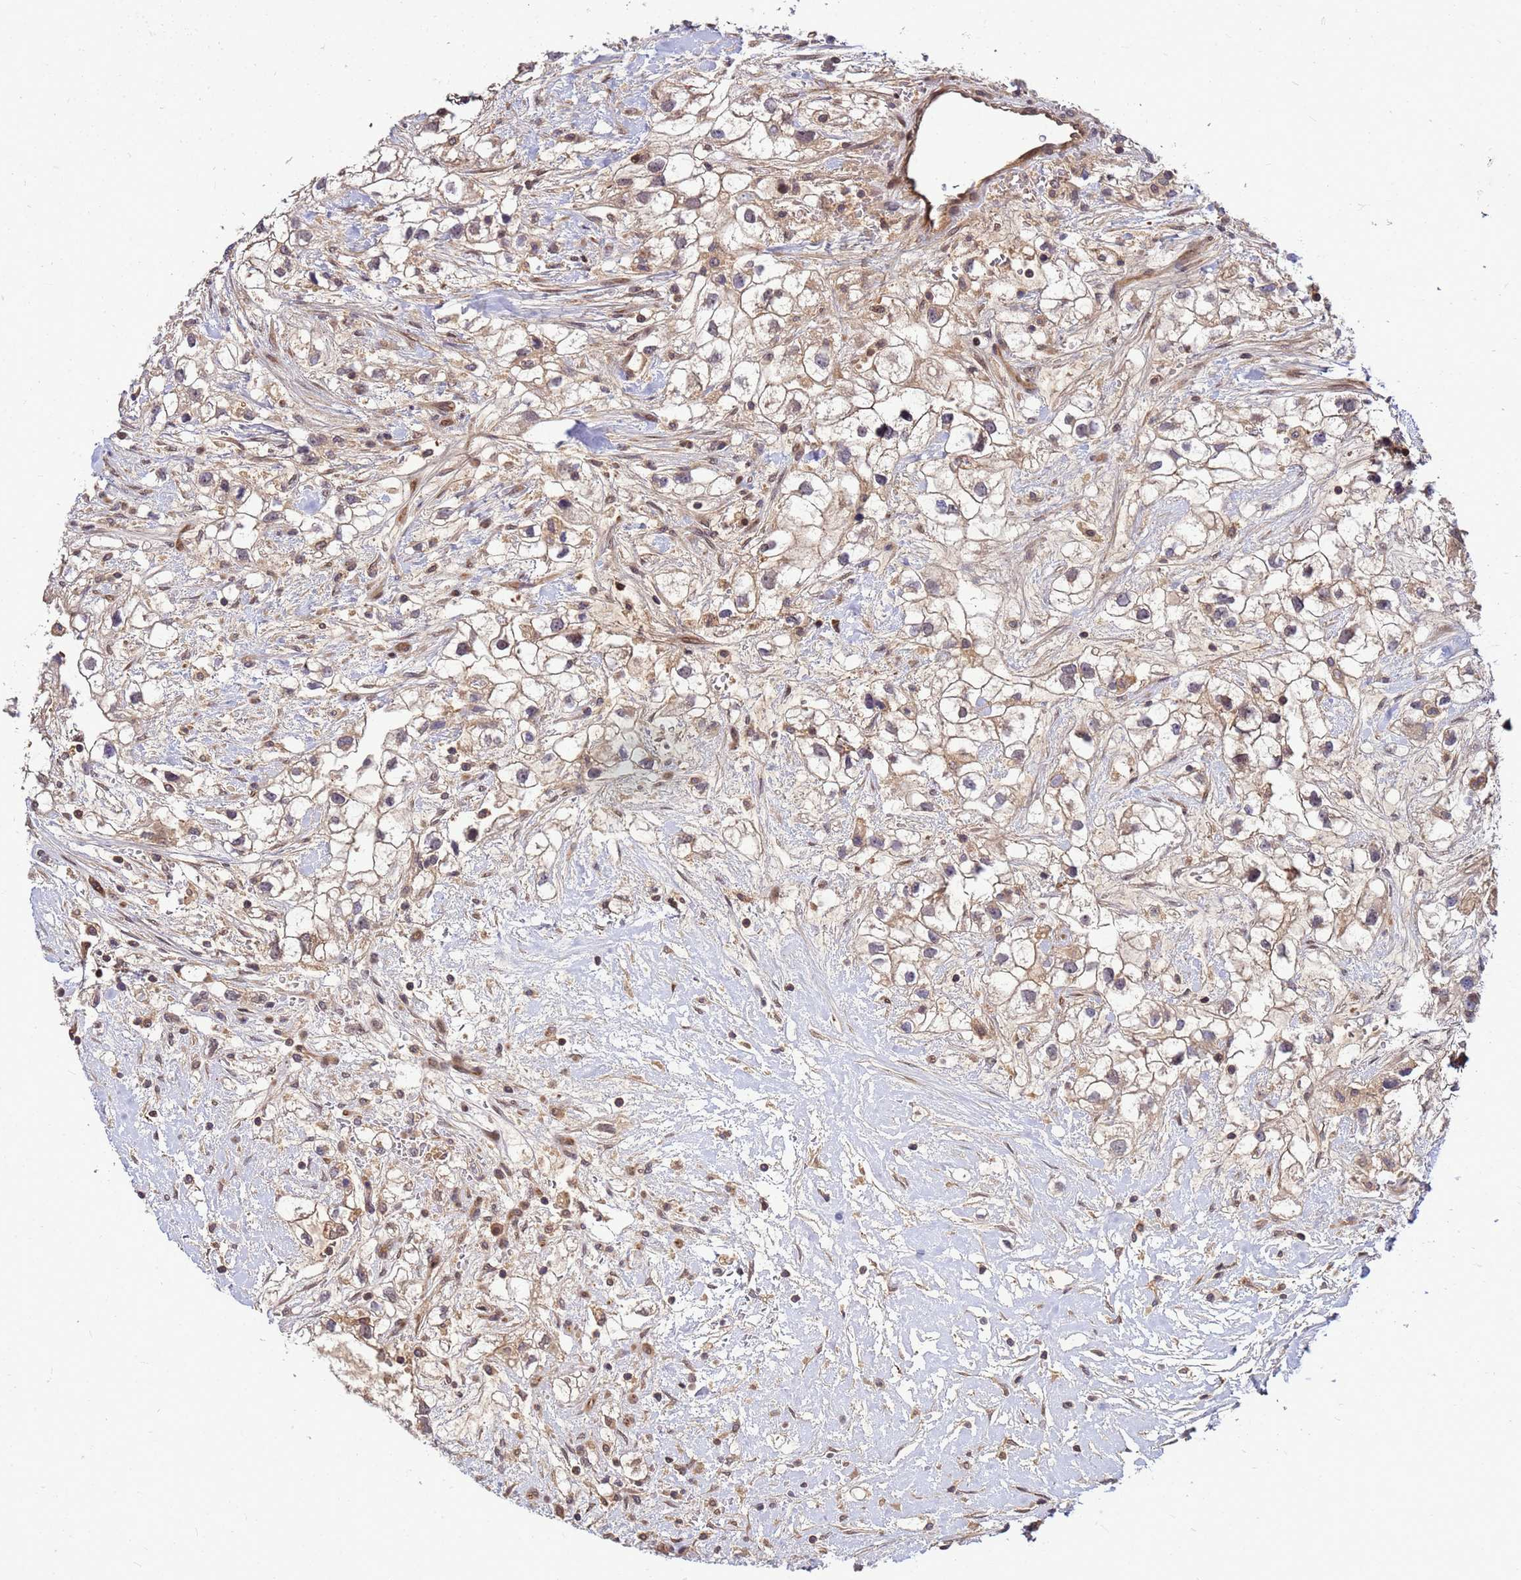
{"staining": {"intensity": "weak", "quantity": ">75%", "location": "cytoplasmic/membranous"}, "tissue": "renal cancer", "cell_type": "Tumor cells", "image_type": "cancer", "snomed": [{"axis": "morphology", "description": "Adenocarcinoma, NOS"}, {"axis": "topography", "description": "Kidney"}], "caption": "Protein staining displays weak cytoplasmic/membranous positivity in about >75% of tumor cells in renal adenocarcinoma. (DAB (3,3'-diaminobenzidine) IHC, brown staining for protein, blue staining for nuclei).", "gene": "DUS4L", "patient": {"sex": "male", "age": 59}}